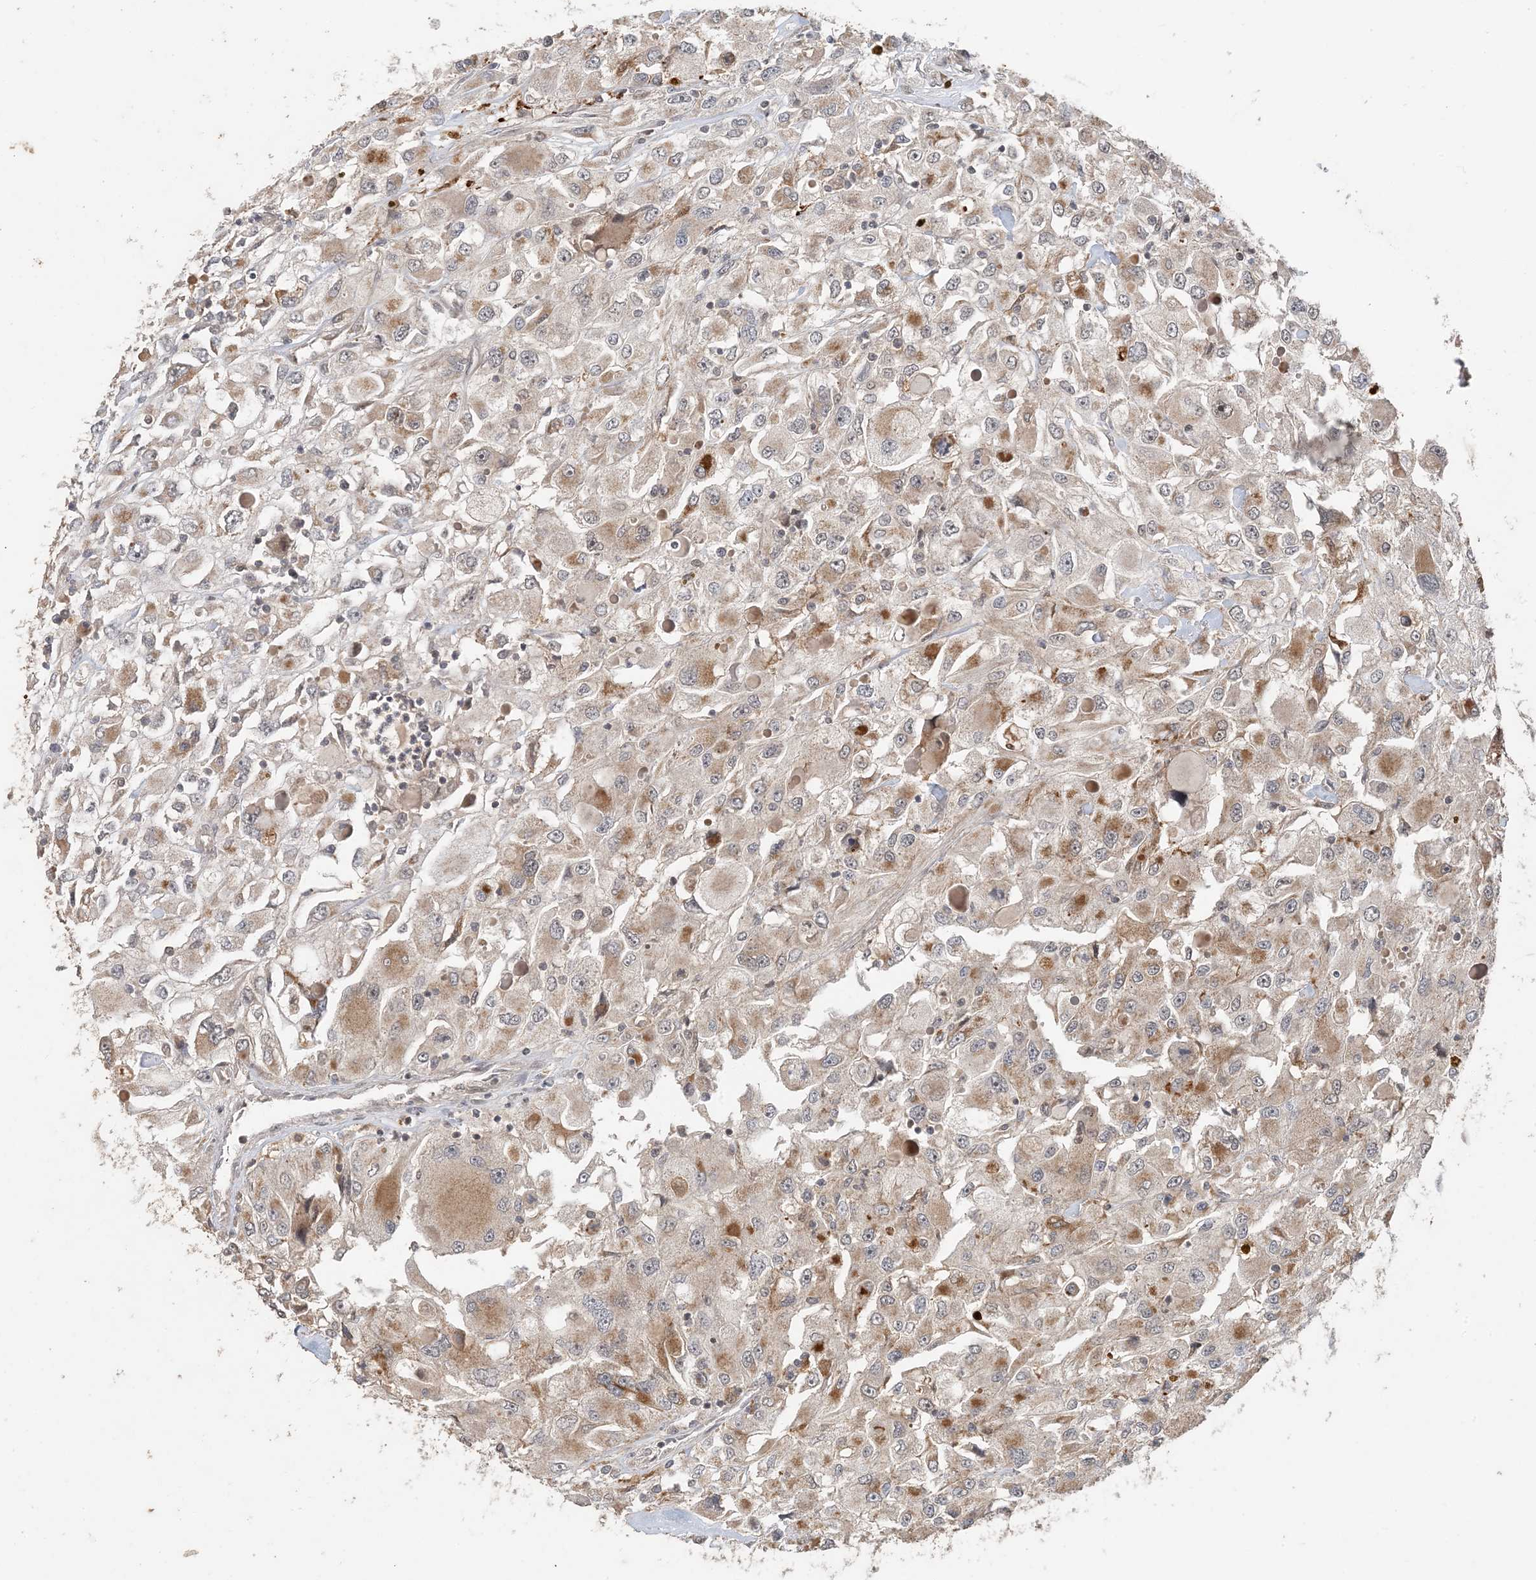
{"staining": {"intensity": "moderate", "quantity": ">75%", "location": "cytoplasmic/membranous"}, "tissue": "renal cancer", "cell_type": "Tumor cells", "image_type": "cancer", "snomed": [{"axis": "morphology", "description": "Adenocarcinoma, NOS"}, {"axis": "topography", "description": "Kidney"}], "caption": "IHC (DAB (3,3'-diaminobenzidine)) staining of renal cancer (adenocarcinoma) exhibits moderate cytoplasmic/membranous protein positivity in about >75% of tumor cells.", "gene": "ATP13A2", "patient": {"sex": "female", "age": 52}}